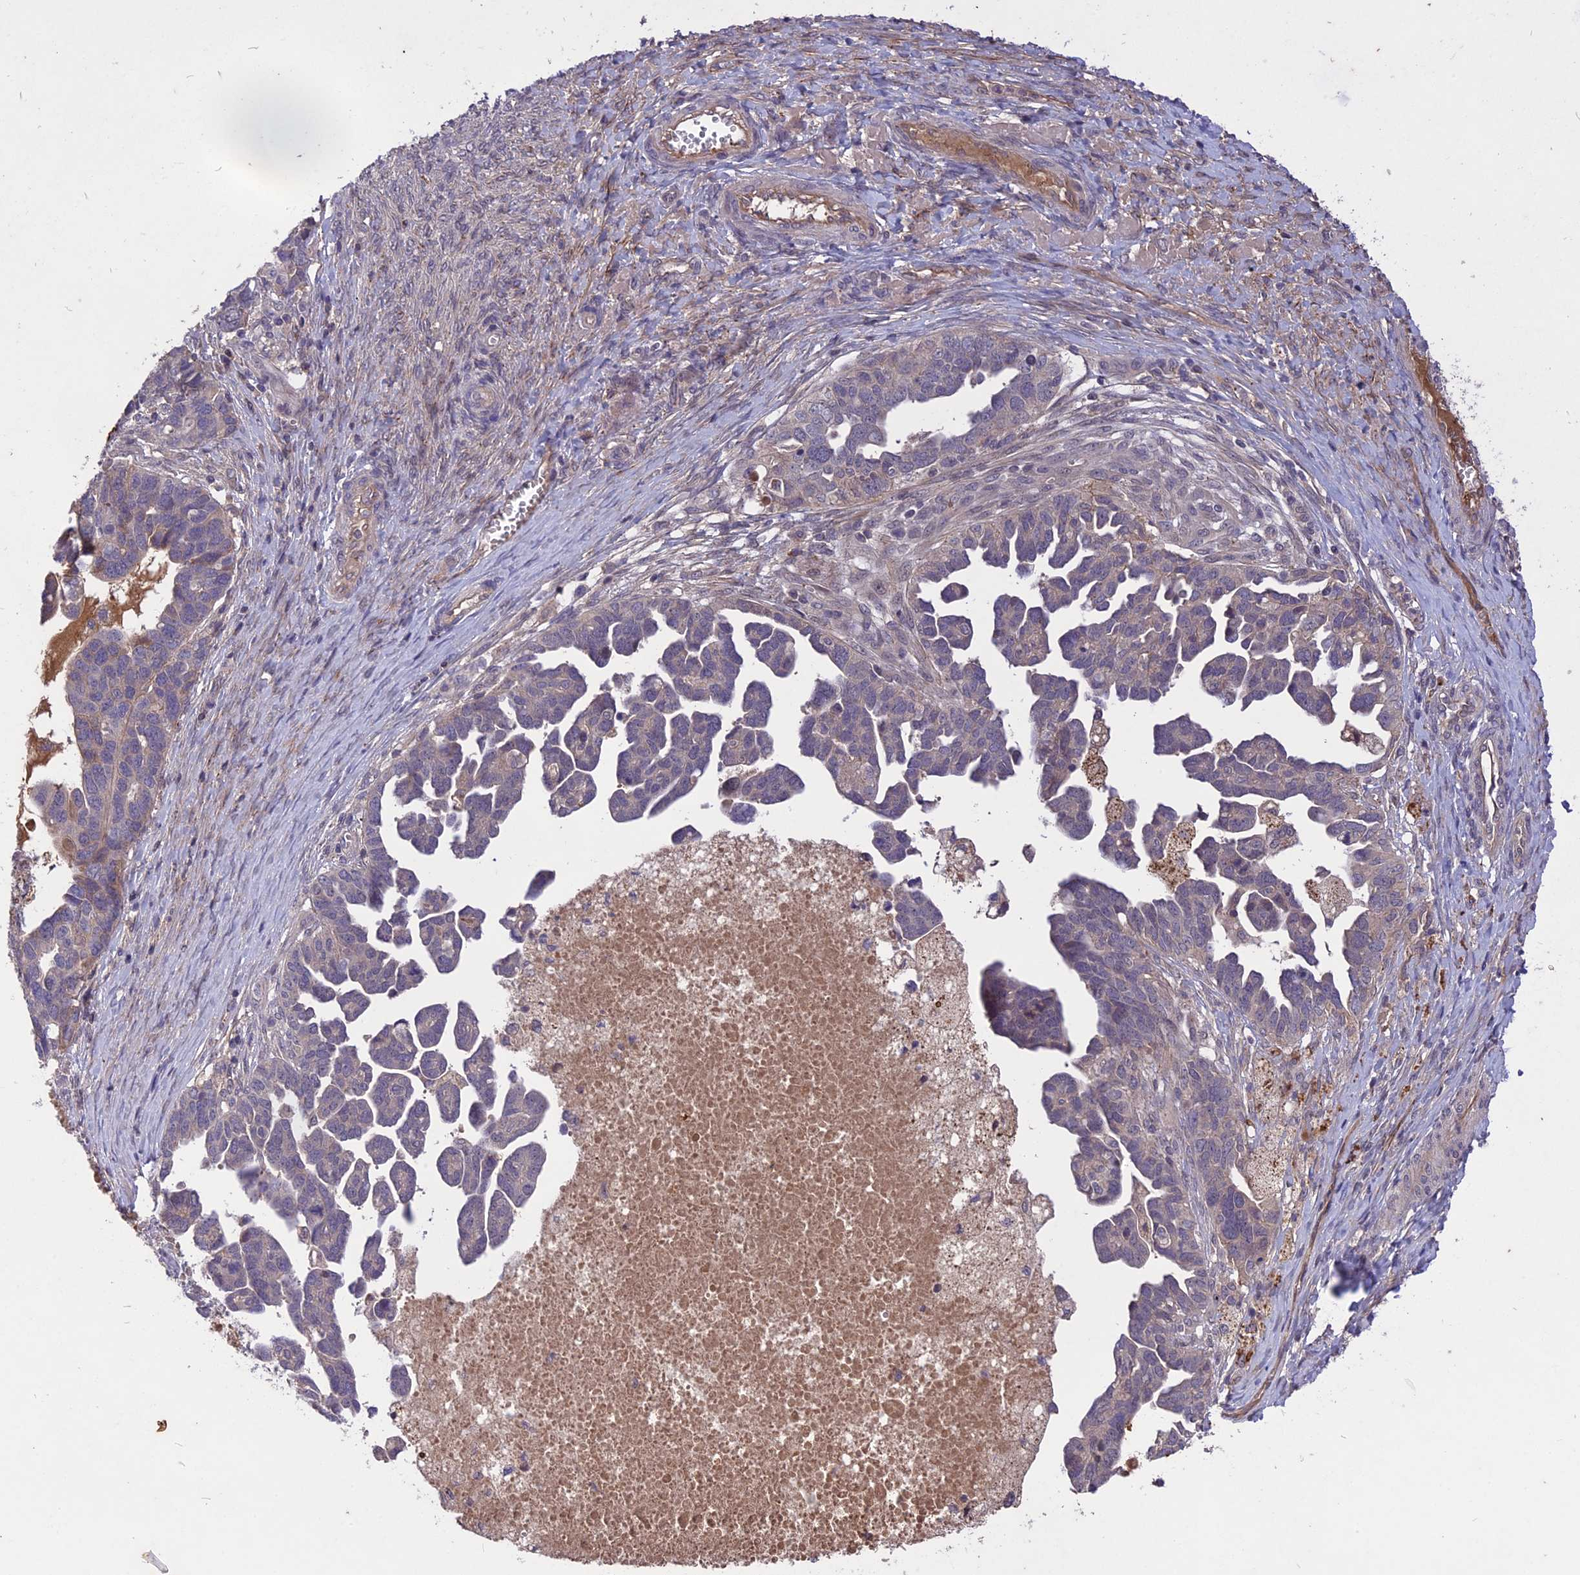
{"staining": {"intensity": "weak", "quantity": "<25%", "location": "cytoplasmic/membranous"}, "tissue": "ovarian cancer", "cell_type": "Tumor cells", "image_type": "cancer", "snomed": [{"axis": "morphology", "description": "Cystadenocarcinoma, serous, NOS"}, {"axis": "topography", "description": "Ovary"}], "caption": "This is an IHC micrograph of ovarian cancer (serous cystadenocarcinoma). There is no staining in tumor cells.", "gene": "ADO", "patient": {"sex": "female", "age": 54}}